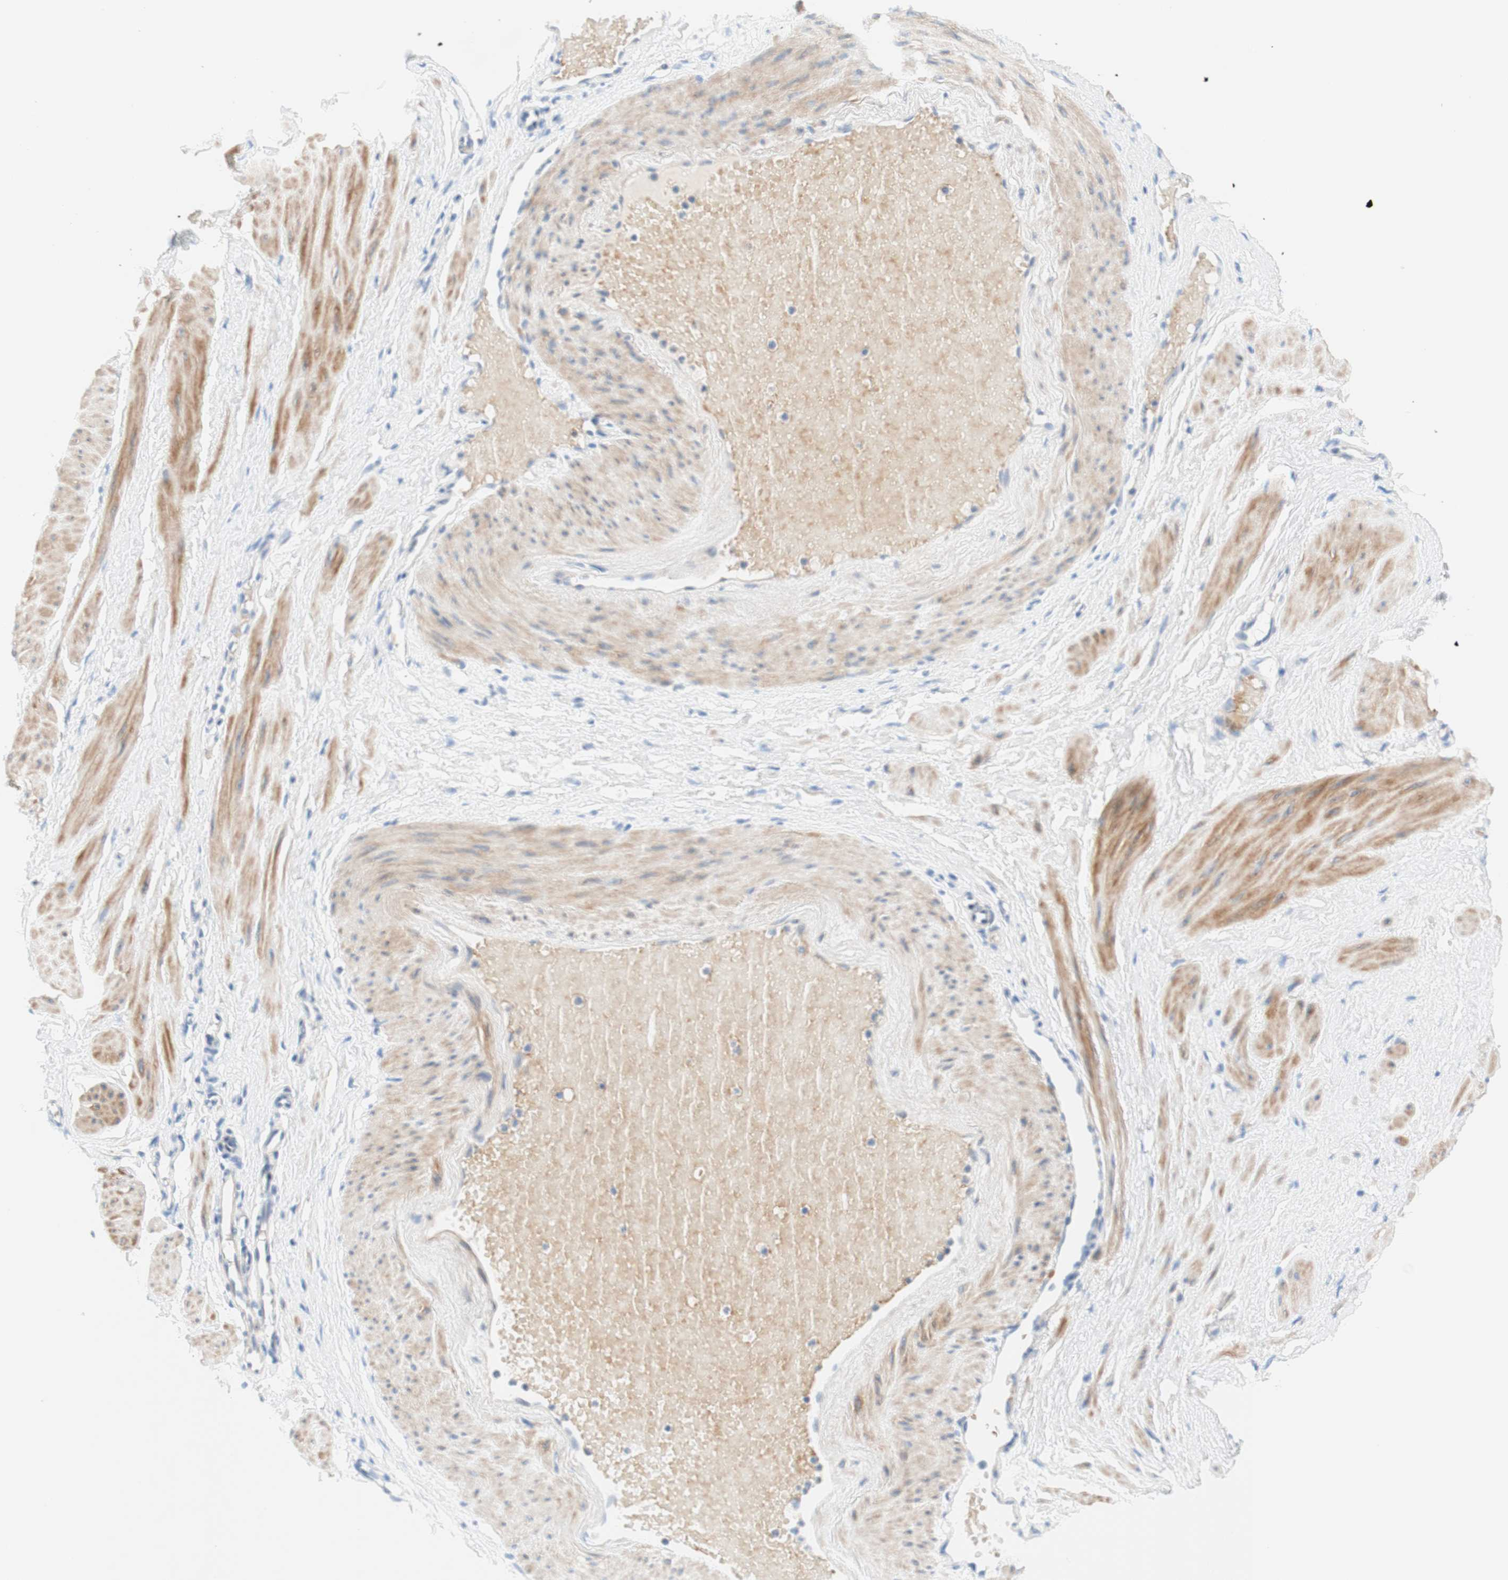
{"staining": {"intensity": "negative", "quantity": "none", "location": "none"}, "tissue": "adipose tissue", "cell_type": "Adipocytes", "image_type": "normal", "snomed": [{"axis": "morphology", "description": "Normal tissue, NOS"}, {"axis": "topography", "description": "Soft tissue"}, {"axis": "topography", "description": "Vascular tissue"}], "caption": "The immunohistochemistry micrograph has no significant positivity in adipocytes of adipose tissue. (DAB (3,3'-diaminobenzidine) immunohistochemistry (IHC) with hematoxylin counter stain).", "gene": "ENTREP2", "patient": {"sex": "female", "age": 35}}